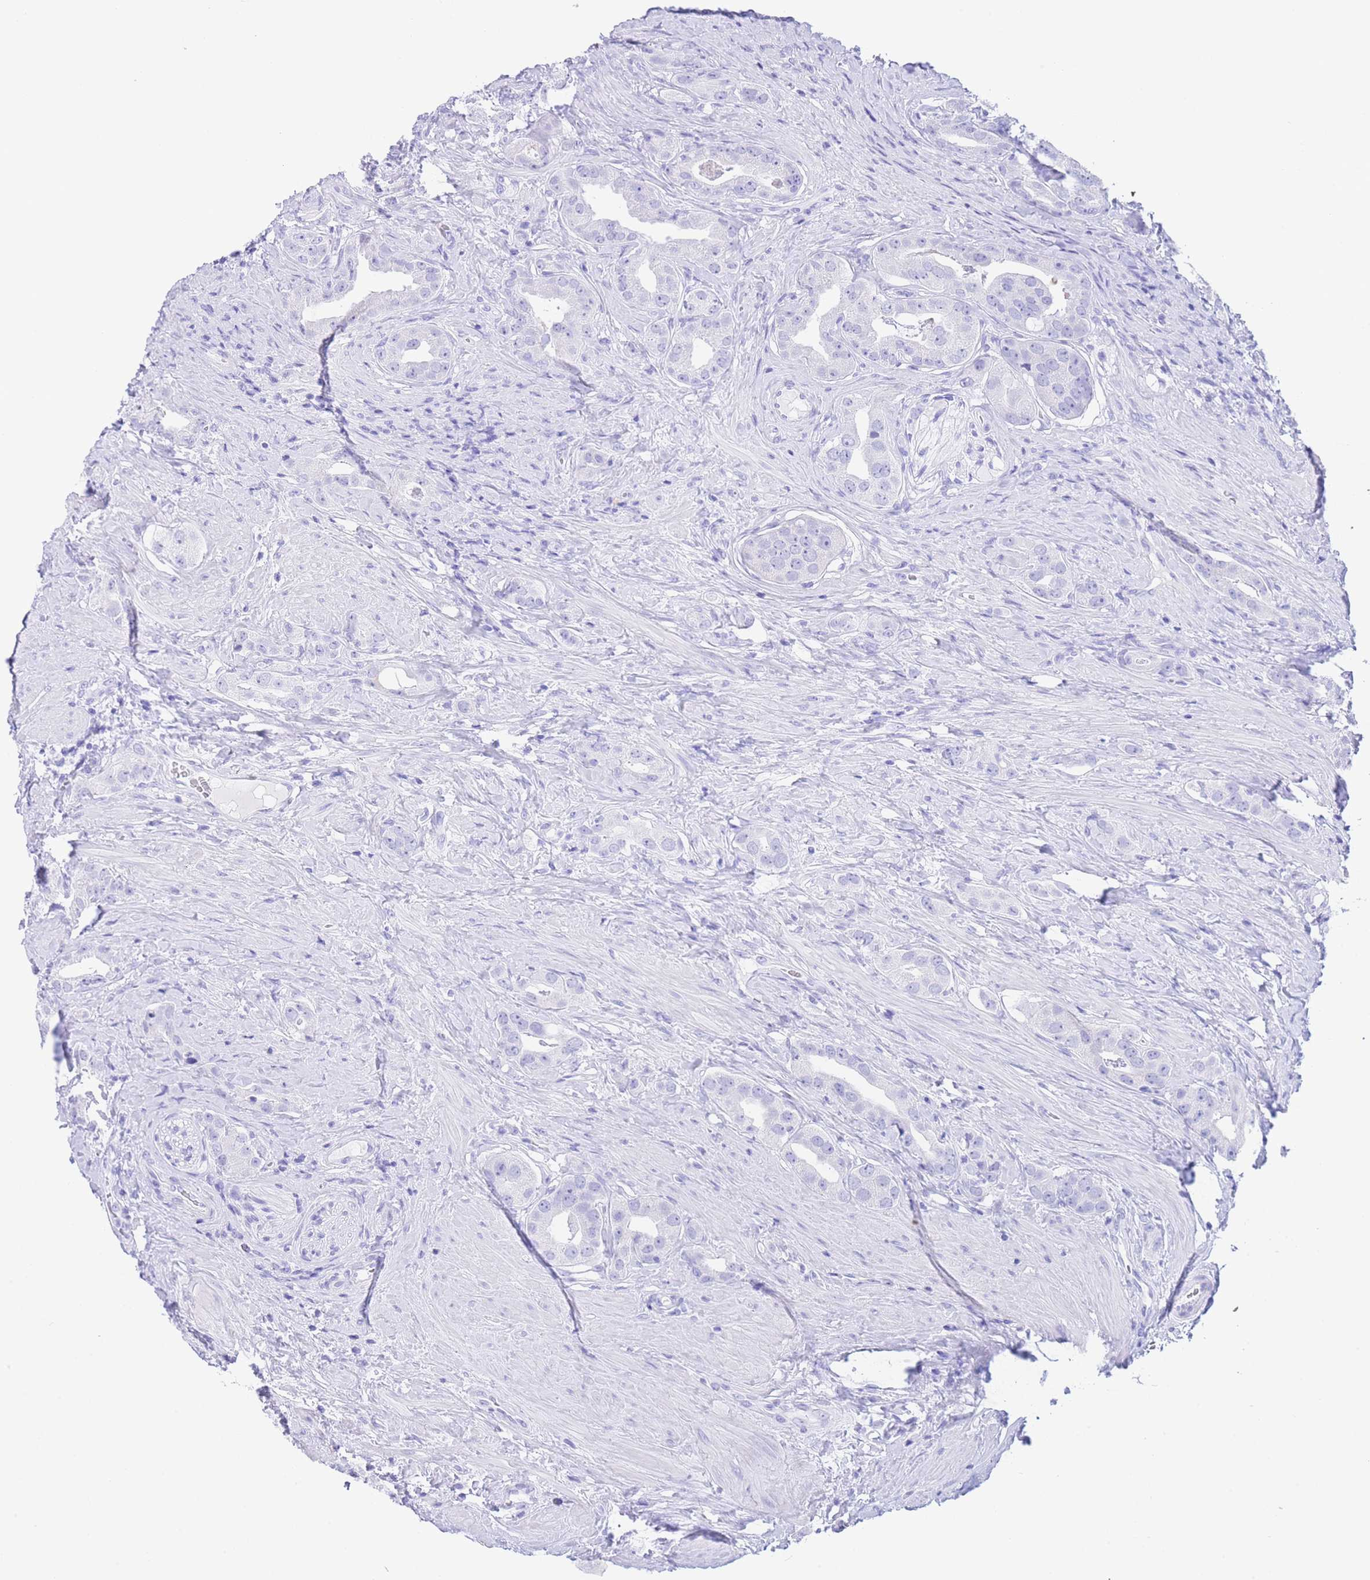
{"staining": {"intensity": "negative", "quantity": "none", "location": "none"}, "tissue": "prostate cancer", "cell_type": "Tumor cells", "image_type": "cancer", "snomed": [{"axis": "morphology", "description": "Adenocarcinoma, High grade"}, {"axis": "topography", "description": "Prostate"}], "caption": "High power microscopy photomicrograph of an immunohistochemistry (IHC) image of prostate cancer, revealing no significant expression in tumor cells.", "gene": "SLCO1B3", "patient": {"sex": "male", "age": 63}}